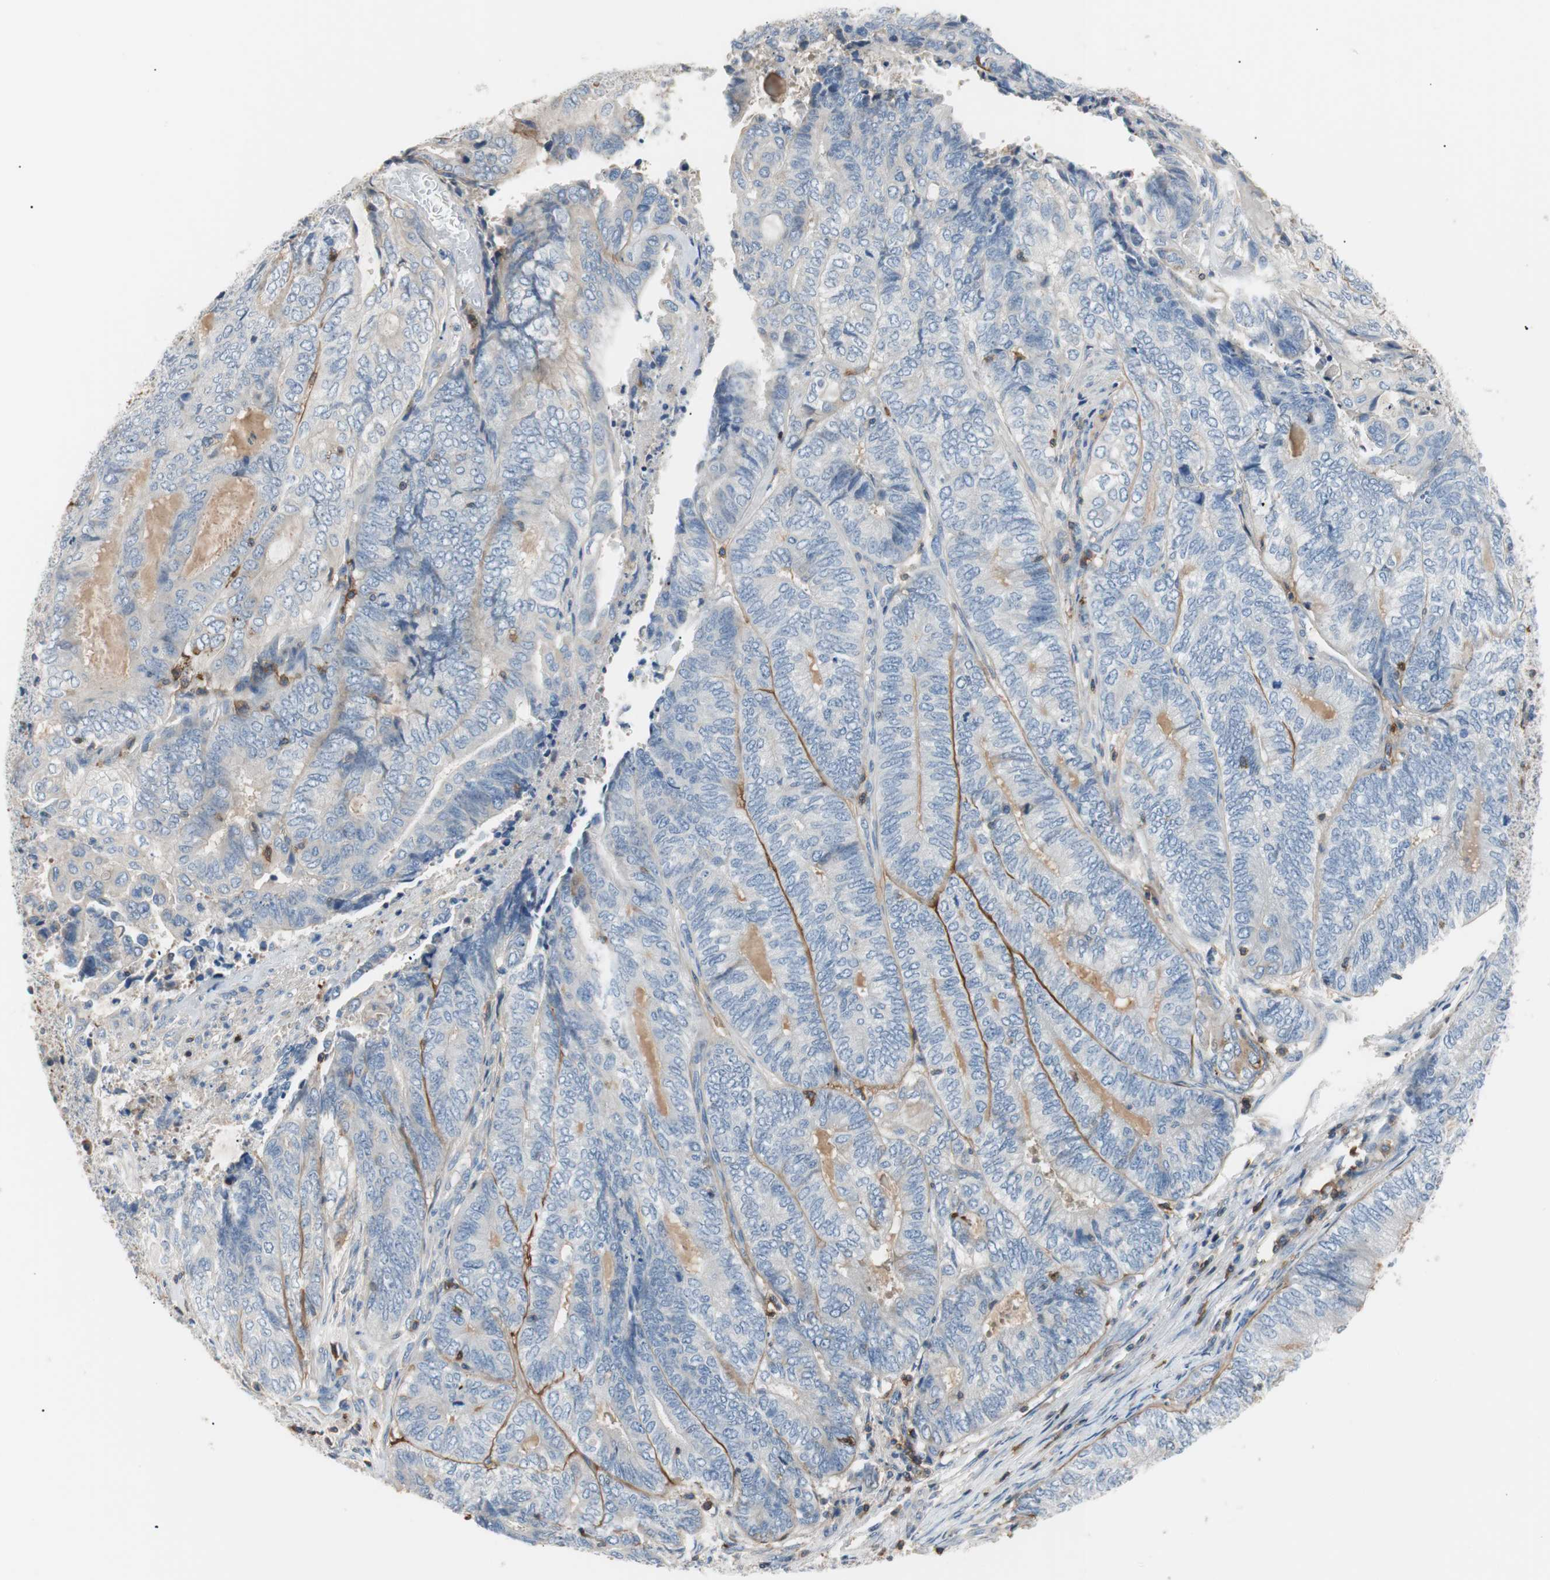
{"staining": {"intensity": "negative", "quantity": "none", "location": "none"}, "tissue": "endometrial cancer", "cell_type": "Tumor cells", "image_type": "cancer", "snomed": [{"axis": "morphology", "description": "Adenocarcinoma, NOS"}, {"axis": "topography", "description": "Uterus"}, {"axis": "topography", "description": "Endometrium"}], "caption": "Human endometrial adenocarcinoma stained for a protein using IHC reveals no staining in tumor cells.", "gene": "TNFRSF18", "patient": {"sex": "female", "age": 70}}